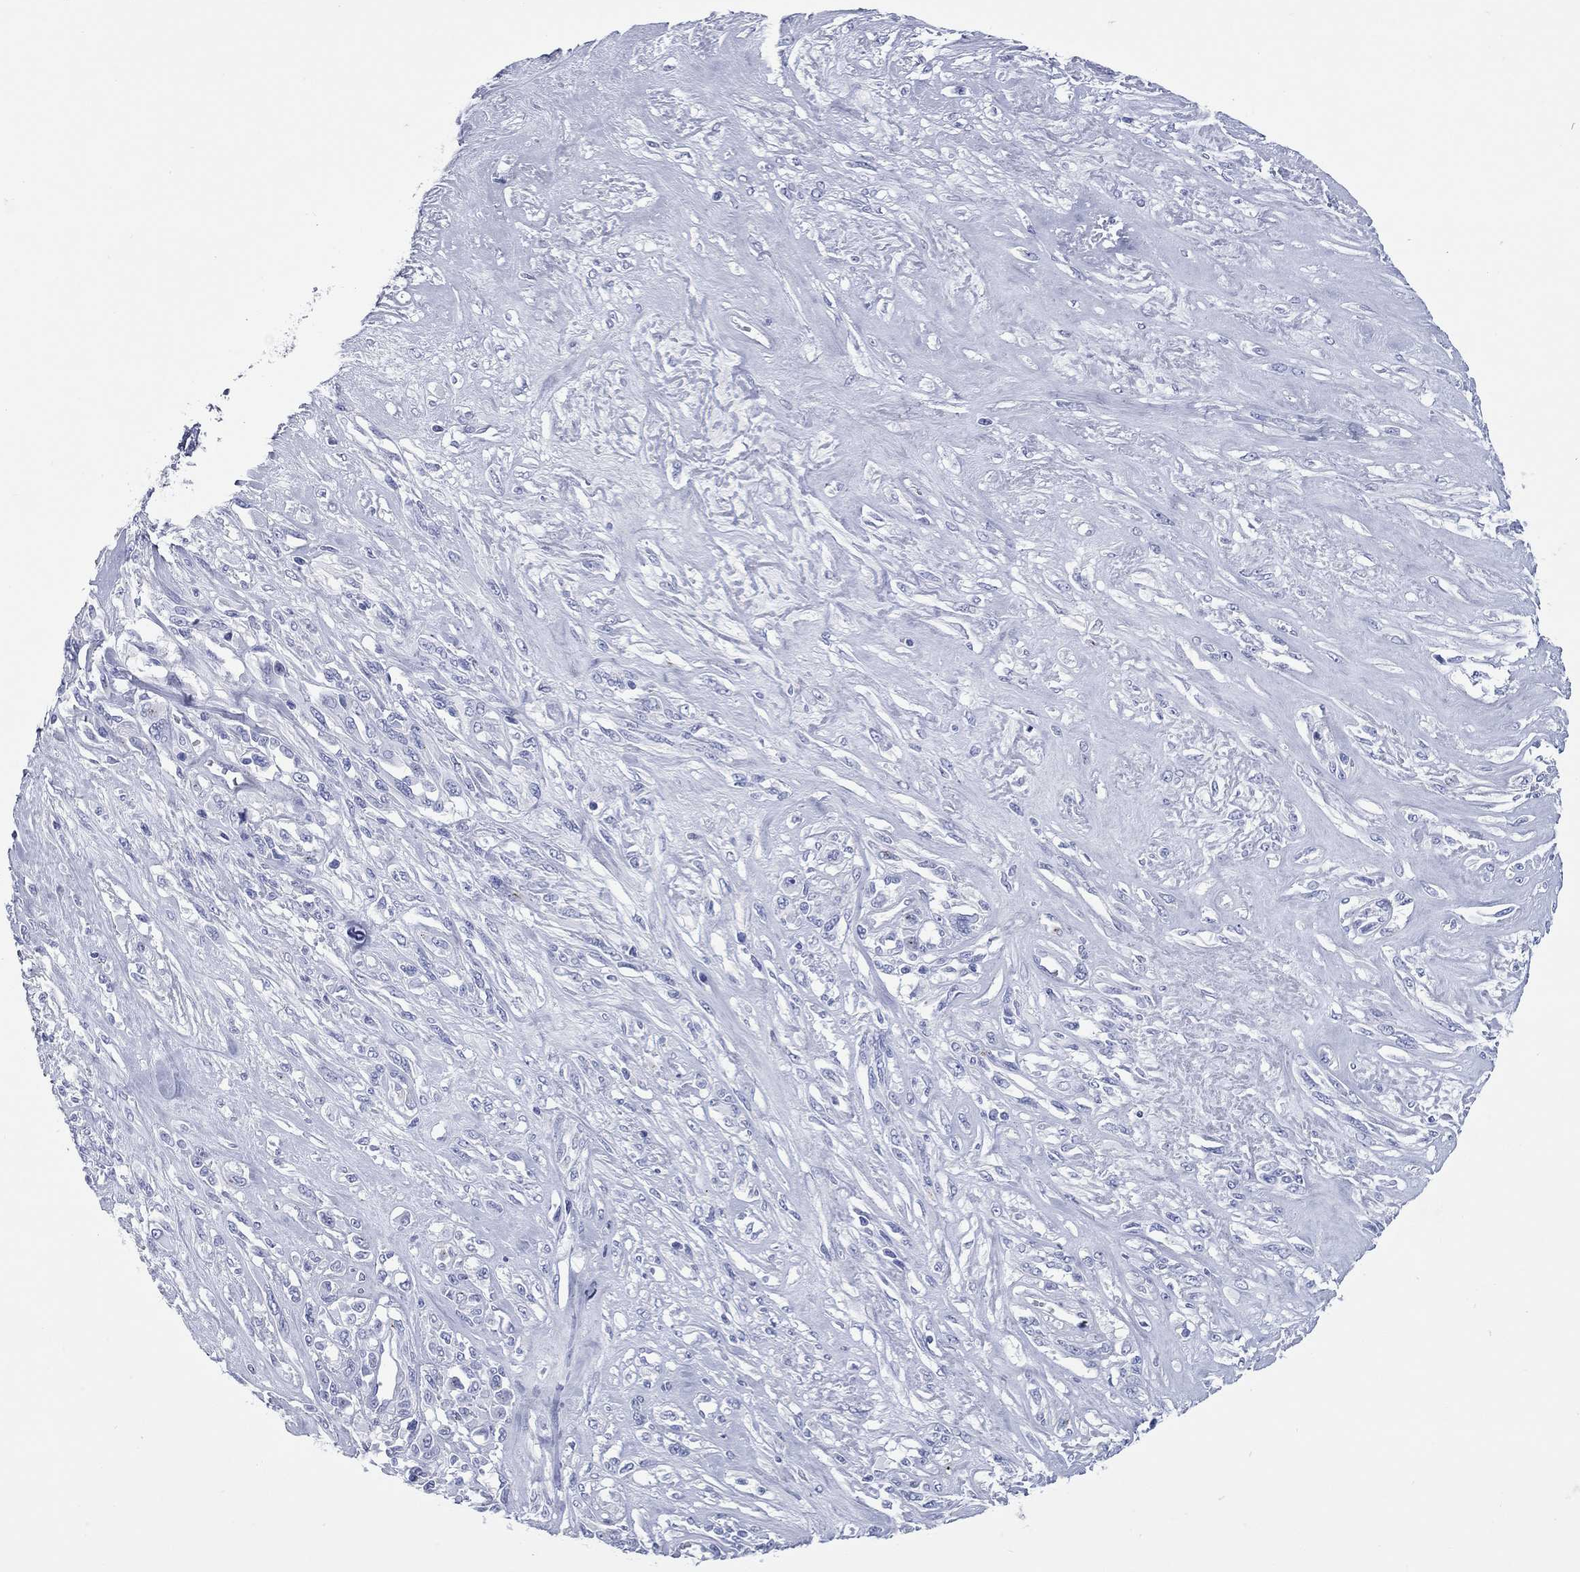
{"staining": {"intensity": "negative", "quantity": "none", "location": "none"}, "tissue": "melanoma", "cell_type": "Tumor cells", "image_type": "cancer", "snomed": [{"axis": "morphology", "description": "Malignant melanoma, NOS"}, {"axis": "topography", "description": "Skin"}], "caption": "Tumor cells show no significant expression in malignant melanoma. (Brightfield microscopy of DAB (3,3'-diaminobenzidine) immunohistochemistry at high magnification).", "gene": "CCNA1", "patient": {"sex": "female", "age": 91}}